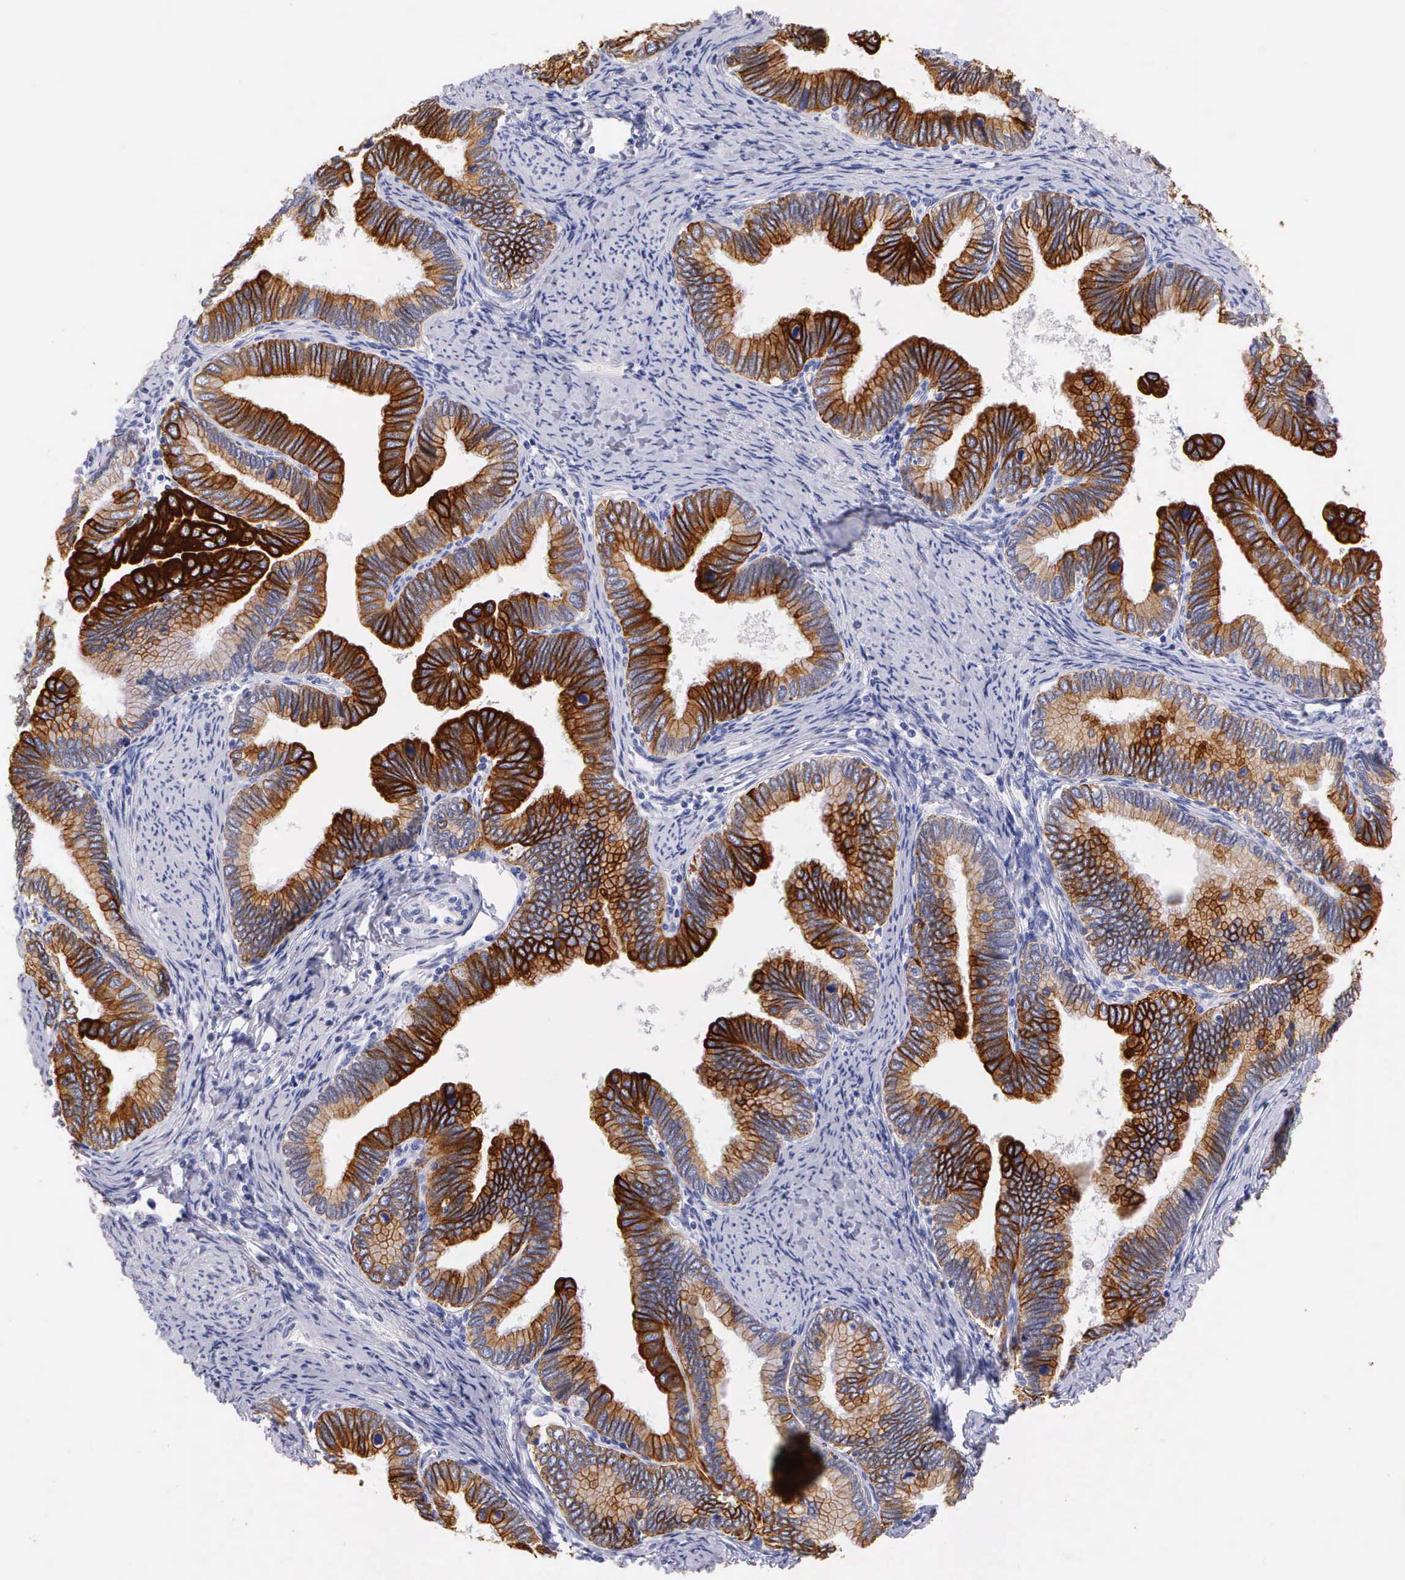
{"staining": {"intensity": "strong", "quantity": ">75%", "location": "cytoplasmic/membranous"}, "tissue": "cervical cancer", "cell_type": "Tumor cells", "image_type": "cancer", "snomed": [{"axis": "morphology", "description": "Adenocarcinoma, NOS"}, {"axis": "topography", "description": "Cervix"}], "caption": "Human cervical cancer (adenocarcinoma) stained with a protein marker demonstrates strong staining in tumor cells.", "gene": "KRT17", "patient": {"sex": "female", "age": 49}}